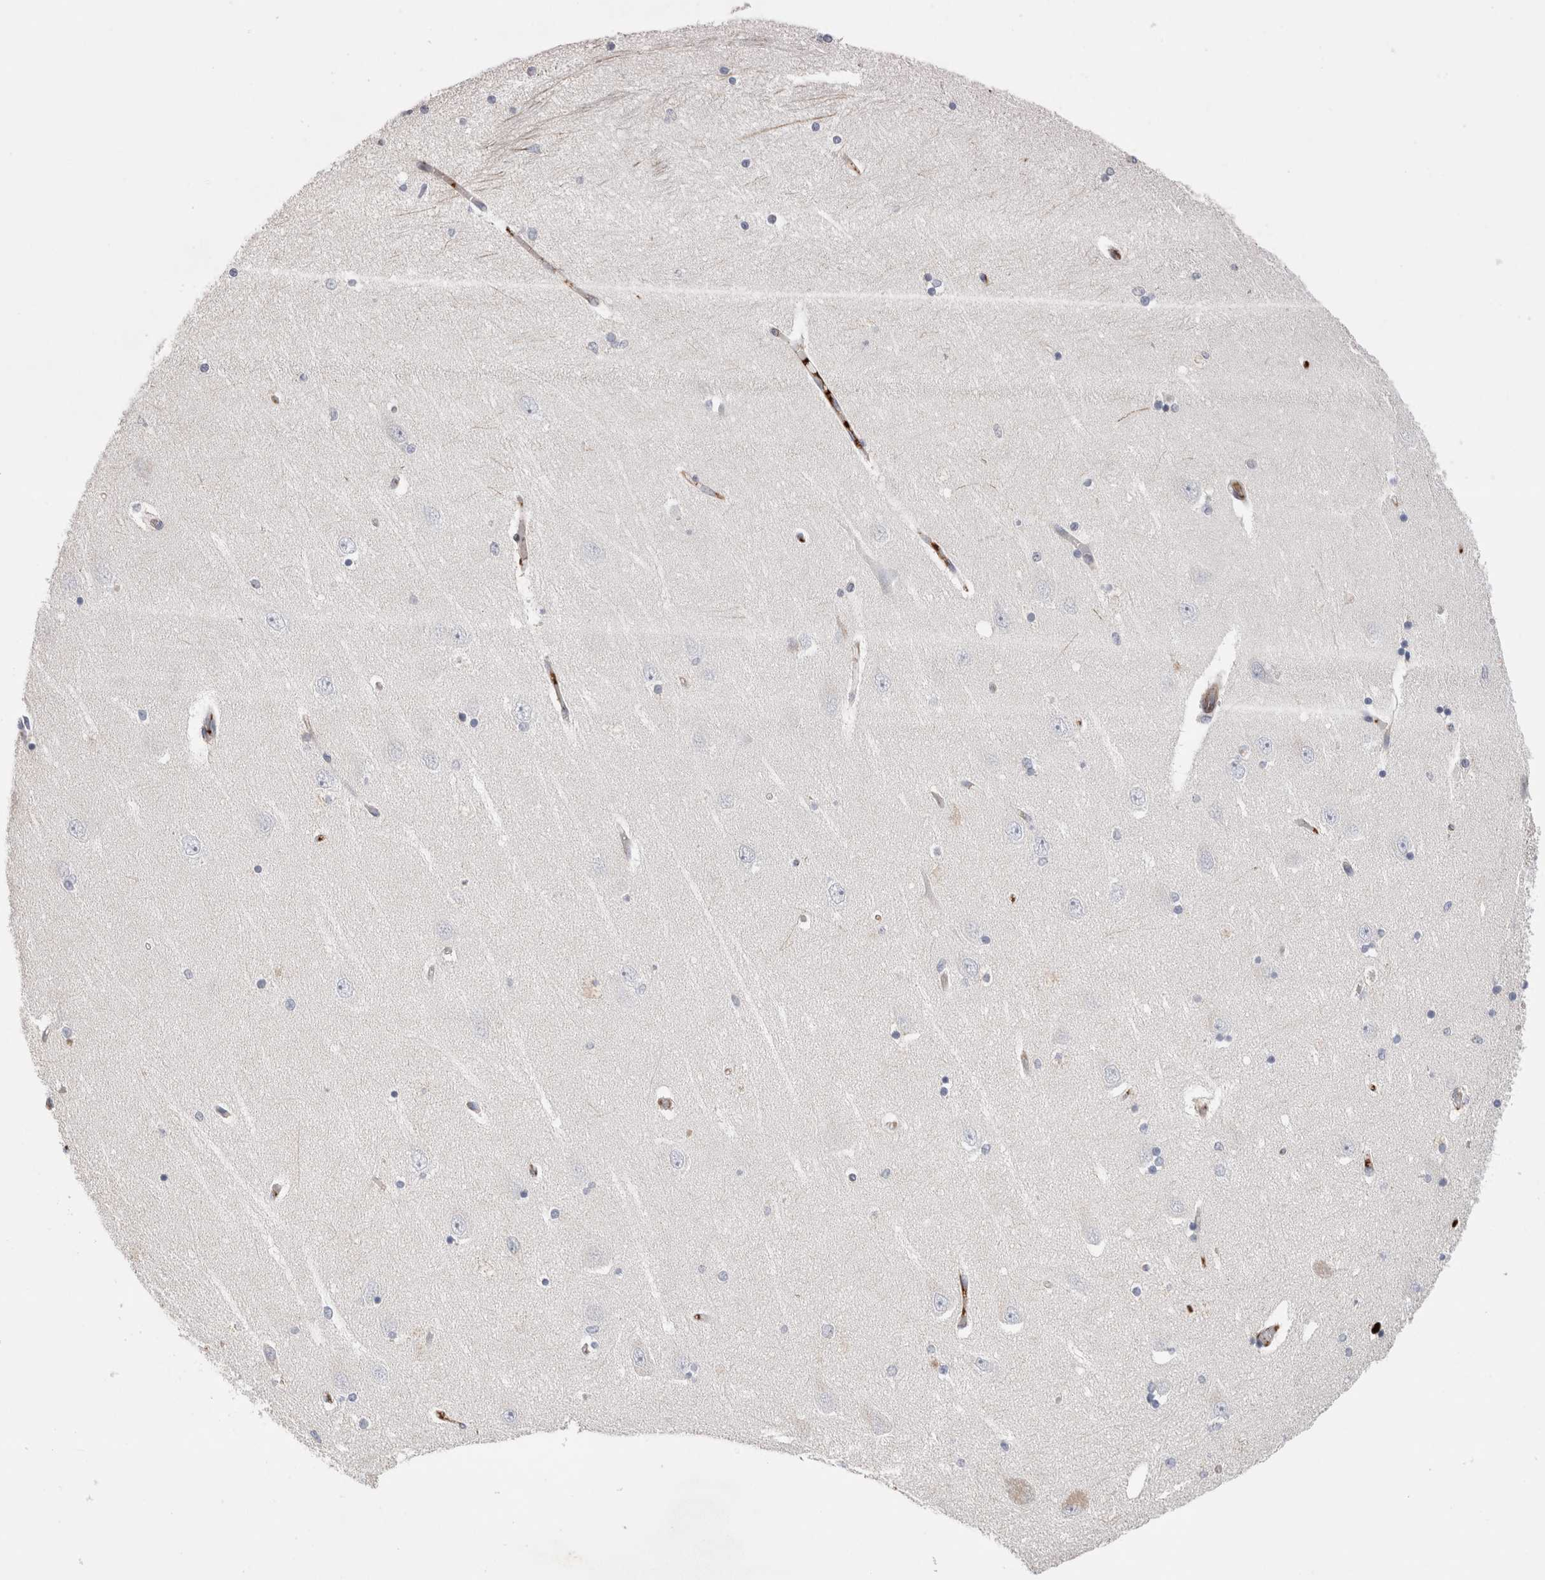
{"staining": {"intensity": "negative", "quantity": "none", "location": "none"}, "tissue": "hippocampus", "cell_type": "Glial cells", "image_type": "normal", "snomed": [{"axis": "morphology", "description": "Normal tissue, NOS"}, {"axis": "topography", "description": "Hippocampus"}], "caption": "Glial cells are negative for protein expression in unremarkable human hippocampus.", "gene": "ECHDC2", "patient": {"sex": "female", "age": 54}}